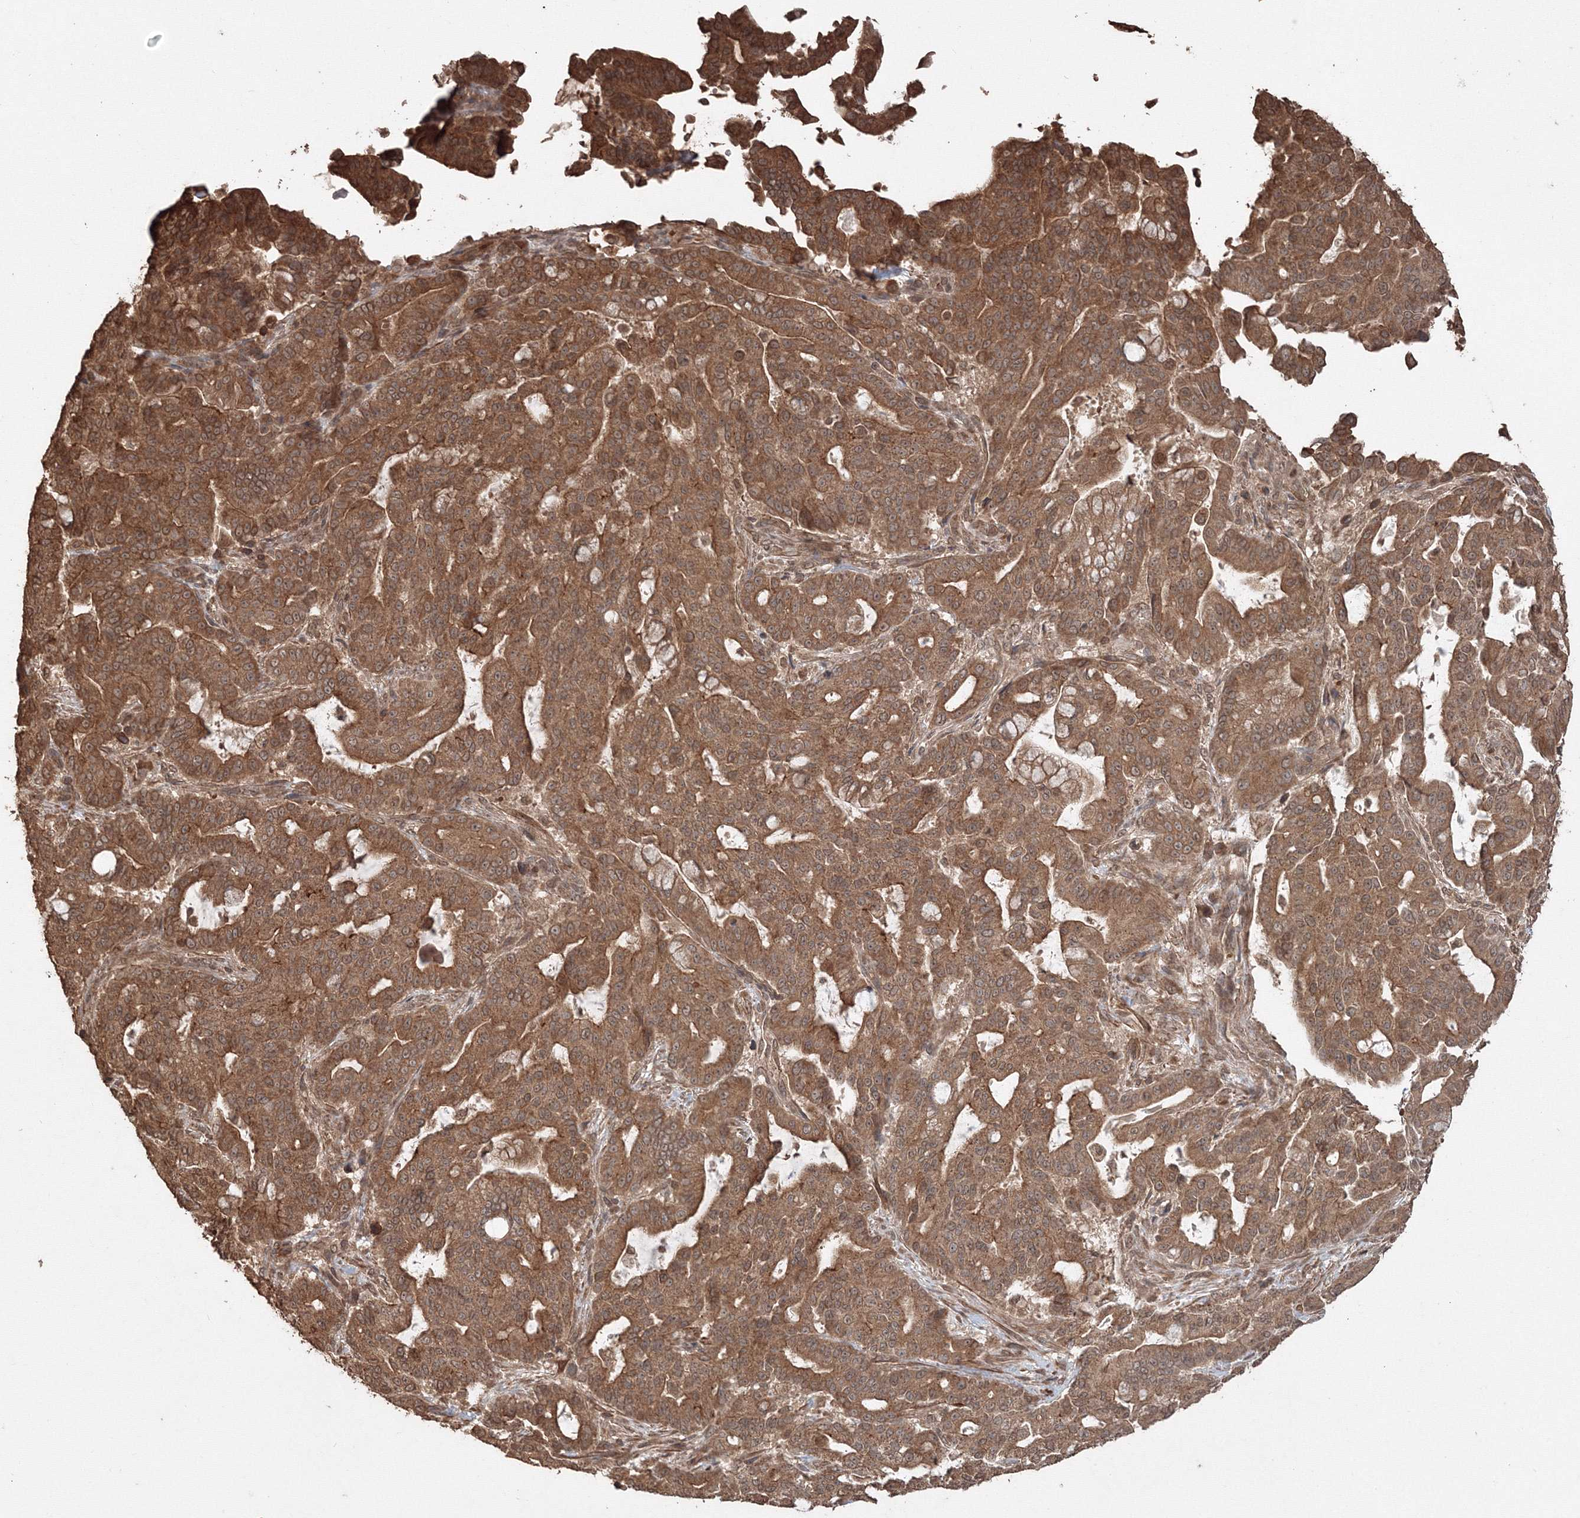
{"staining": {"intensity": "moderate", "quantity": ">75%", "location": "cytoplasmic/membranous"}, "tissue": "pancreatic cancer", "cell_type": "Tumor cells", "image_type": "cancer", "snomed": [{"axis": "morphology", "description": "Adenocarcinoma, NOS"}, {"axis": "topography", "description": "Pancreas"}], "caption": "Immunohistochemical staining of pancreatic cancer shows medium levels of moderate cytoplasmic/membranous protein staining in about >75% of tumor cells.", "gene": "CCDC122", "patient": {"sex": "male", "age": 63}}